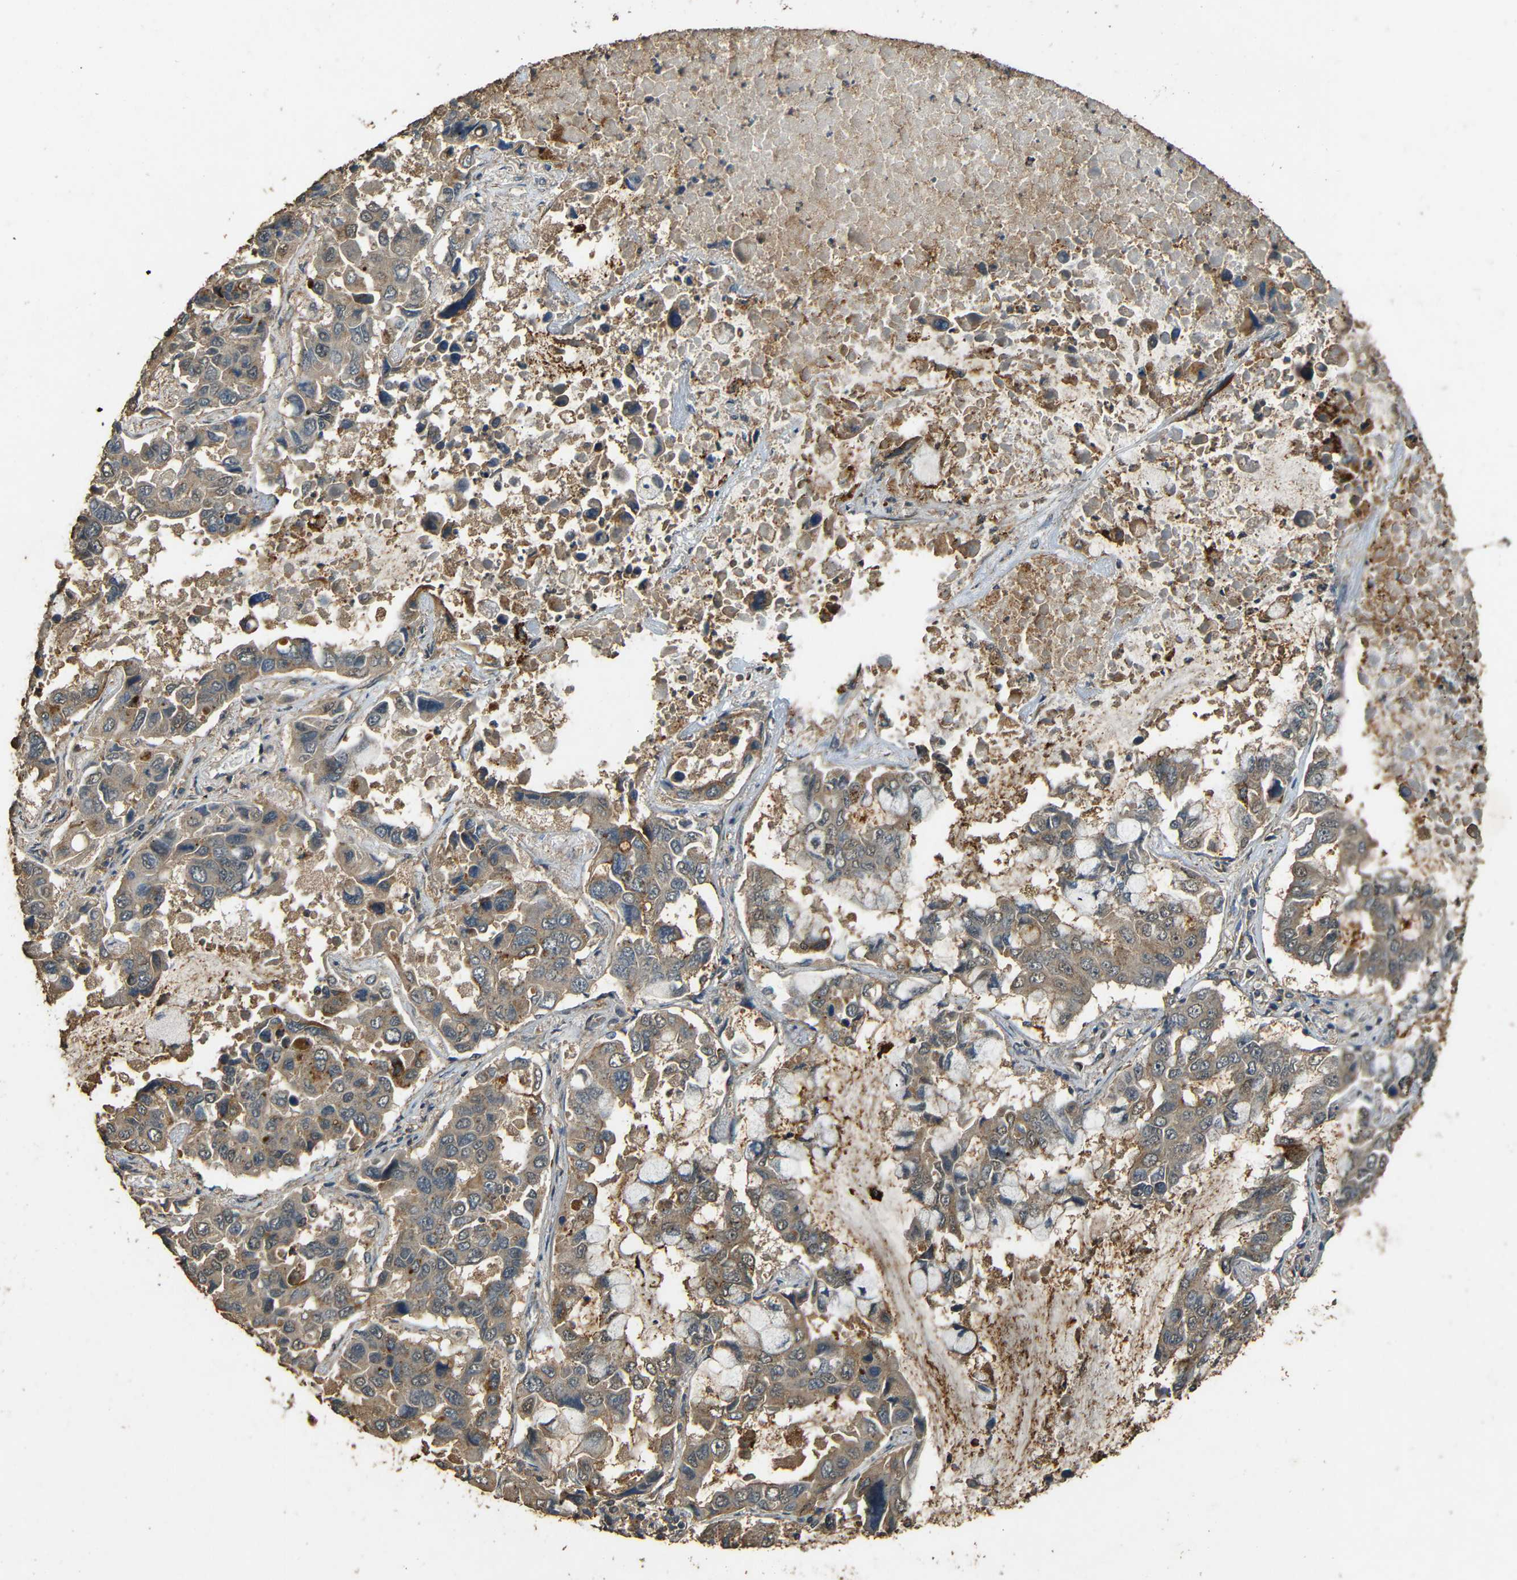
{"staining": {"intensity": "moderate", "quantity": ">75%", "location": "cytoplasmic/membranous"}, "tissue": "lung cancer", "cell_type": "Tumor cells", "image_type": "cancer", "snomed": [{"axis": "morphology", "description": "Adenocarcinoma, NOS"}, {"axis": "topography", "description": "Lung"}], "caption": "Protein analysis of lung cancer tissue reveals moderate cytoplasmic/membranous positivity in about >75% of tumor cells.", "gene": "PDE5A", "patient": {"sex": "male", "age": 64}}